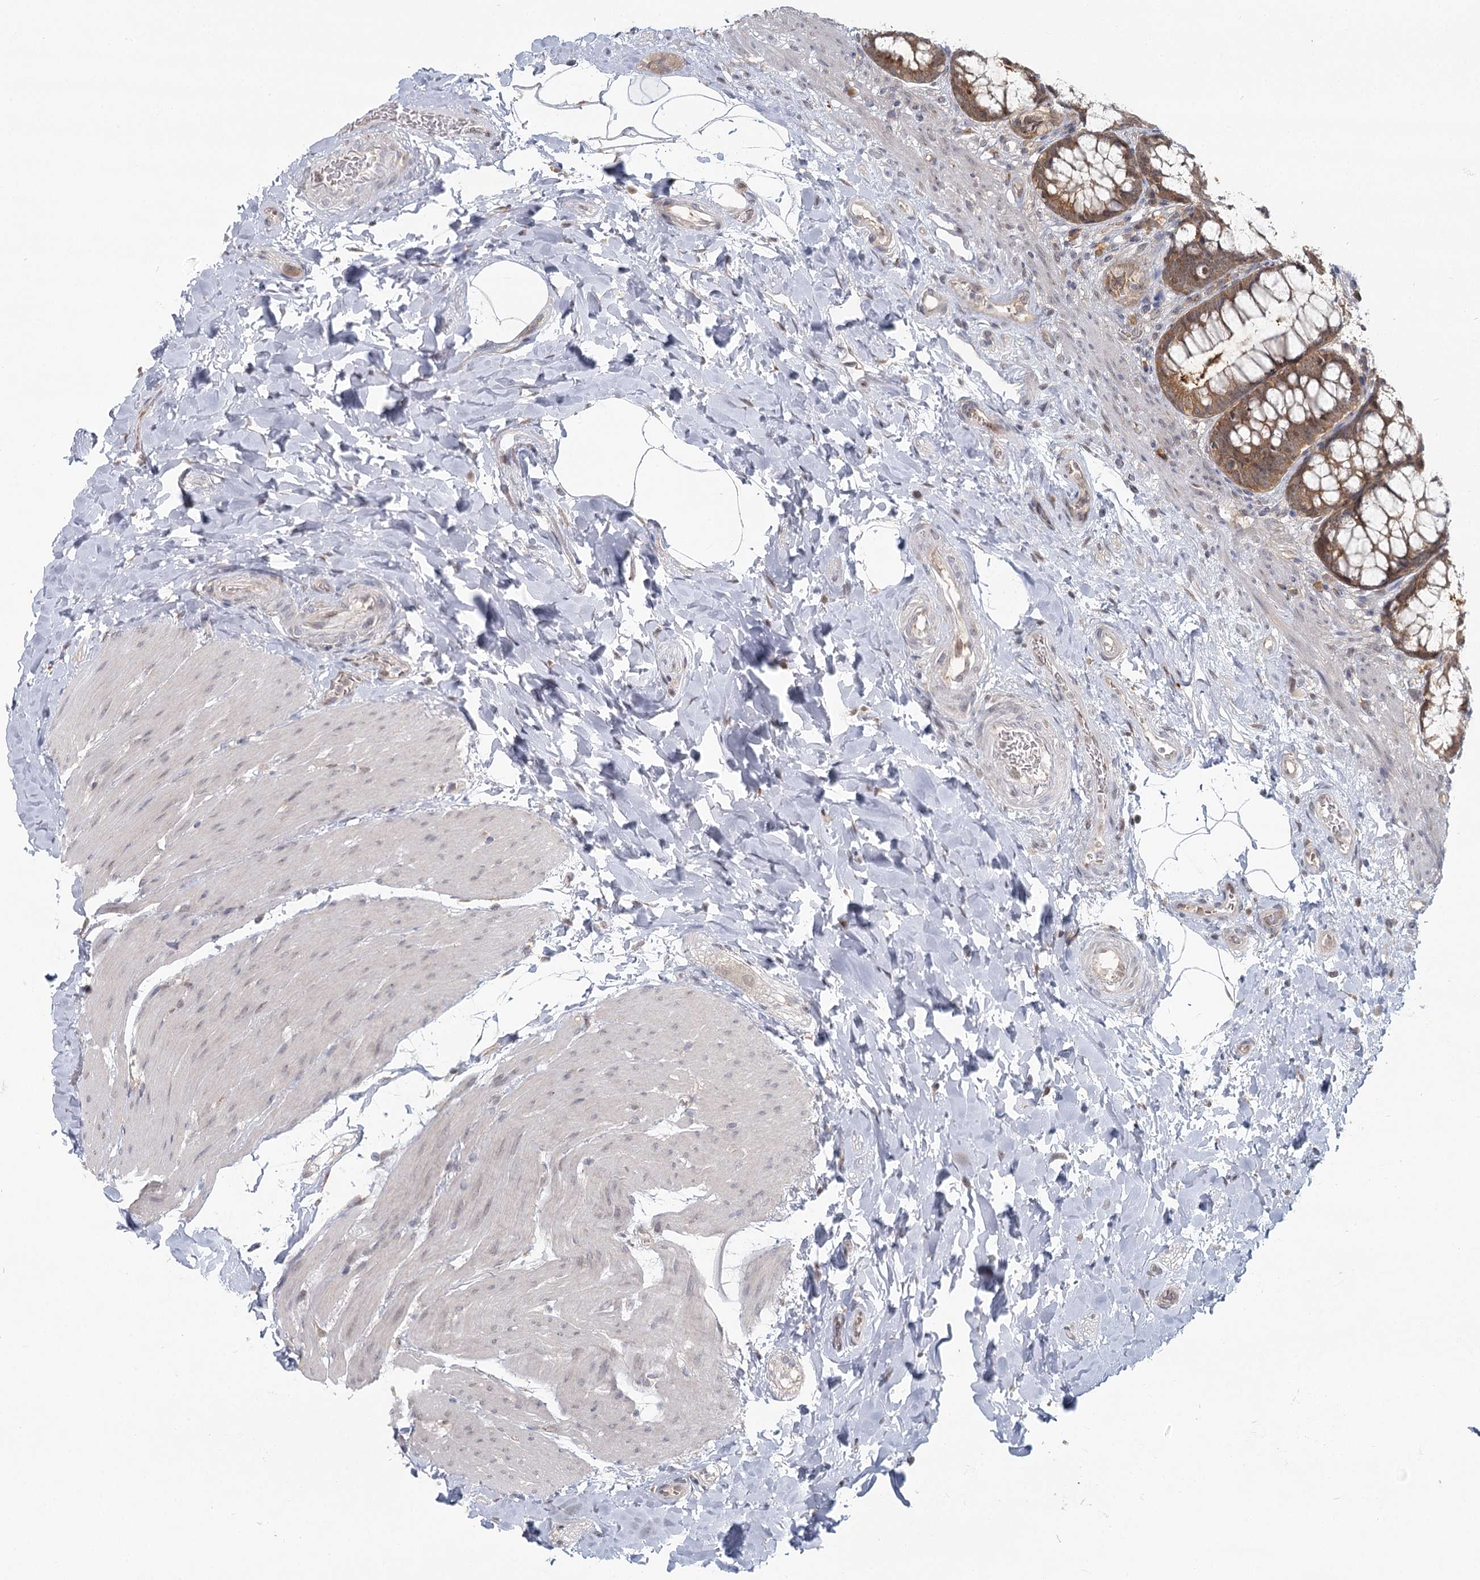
{"staining": {"intensity": "moderate", "quantity": ">75%", "location": "cytoplasmic/membranous"}, "tissue": "rectum", "cell_type": "Glandular cells", "image_type": "normal", "snomed": [{"axis": "morphology", "description": "Normal tissue, NOS"}, {"axis": "topography", "description": "Rectum"}], "caption": "Normal rectum shows moderate cytoplasmic/membranous positivity in about >75% of glandular cells, visualized by immunohistochemistry. Using DAB (brown) and hematoxylin (blue) stains, captured at high magnification using brightfield microscopy.", "gene": "THNSL1", "patient": {"sex": "male", "age": 64}}